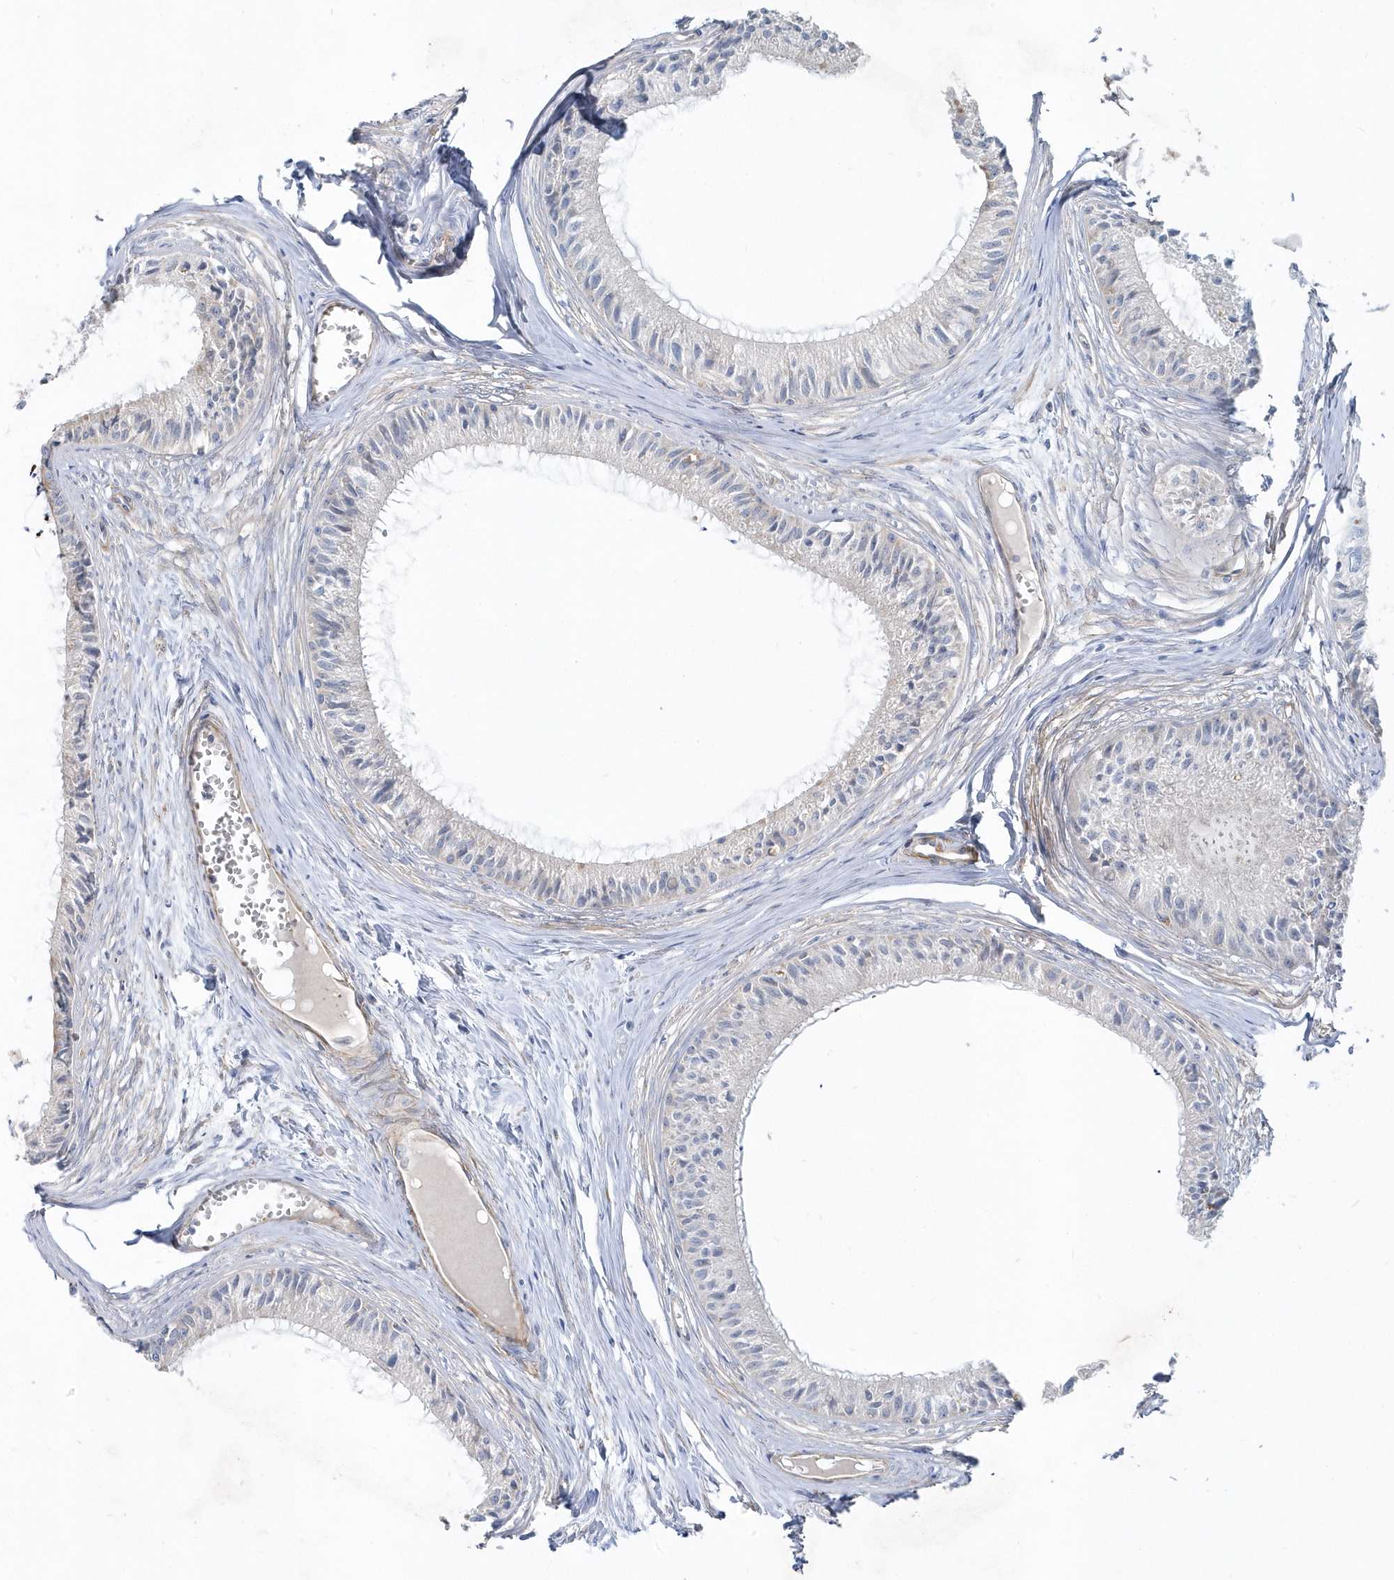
{"staining": {"intensity": "weak", "quantity": "25%-75%", "location": "cytoplasmic/membranous"}, "tissue": "epididymis", "cell_type": "Glandular cells", "image_type": "normal", "snomed": [{"axis": "morphology", "description": "Normal tissue, NOS"}, {"axis": "topography", "description": "Epididymis"}], "caption": "The immunohistochemical stain shows weak cytoplasmic/membranous staining in glandular cells of benign epididymis. (DAB = brown stain, brightfield microscopy at high magnification).", "gene": "LEXM", "patient": {"sex": "male", "age": 36}}